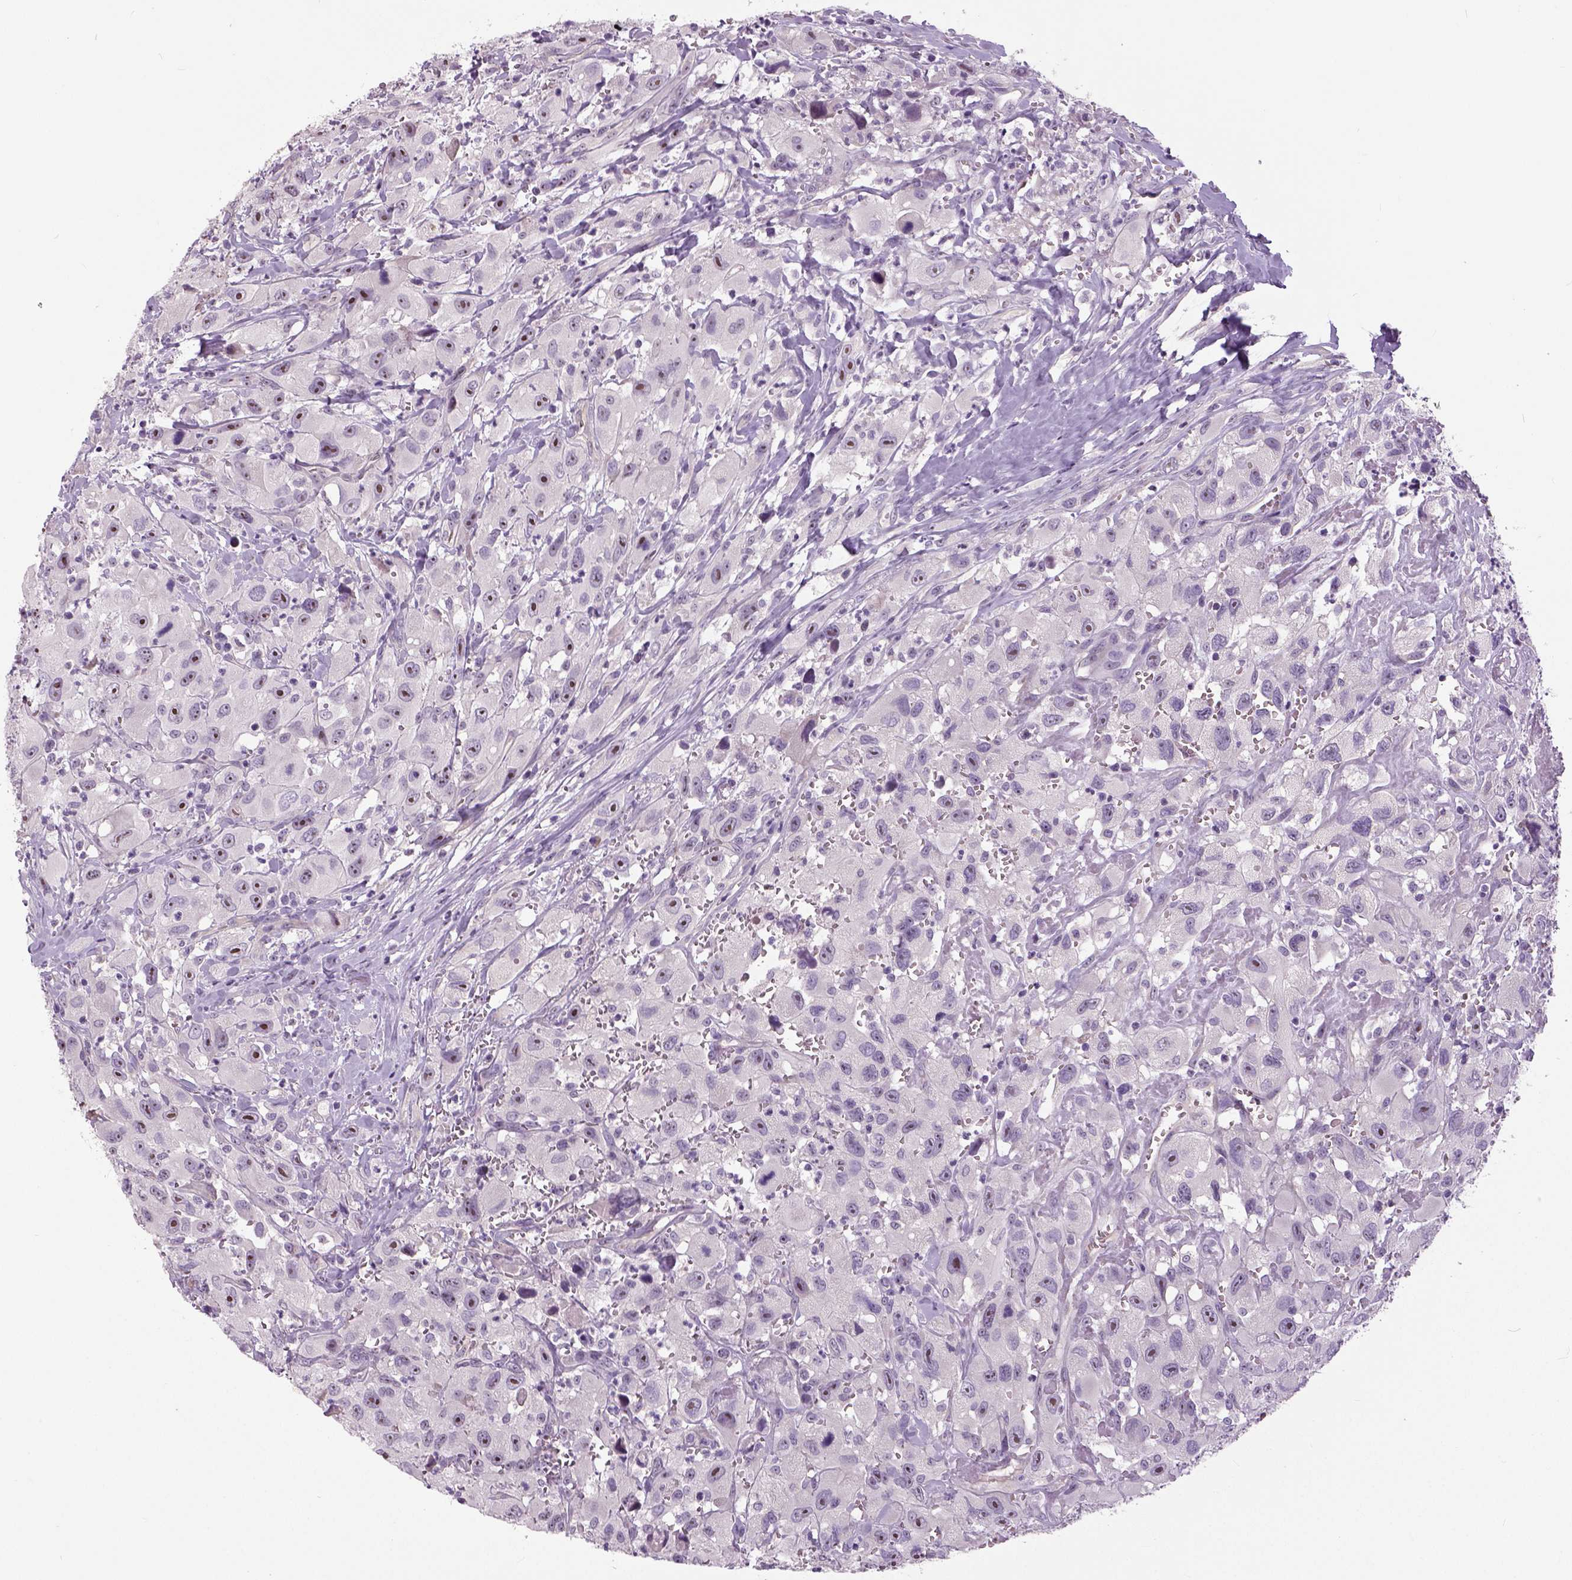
{"staining": {"intensity": "negative", "quantity": "none", "location": "none"}, "tissue": "head and neck cancer", "cell_type": "Tumor cells", "image_type": "cancer", "snomed": [{"axis": "morphology", "description": "Squamous cell carcinoma, NOS"}, {"axis": "morphology", "description": "Squamous cell carcinoma, metastatic, NOS"}, {"axis": "topography", "description": "Oral tissue"}, {"axis": "topography", "description": "Head-Neck"}], "caption": "This is a micrograph of immunohistochemistry staining of metastatic squamous cell carcinoma (head and neck), which shows no expression in tumor cells.", "gene": "NECAB1", "patient": {"sex": "female", "age": 85}}